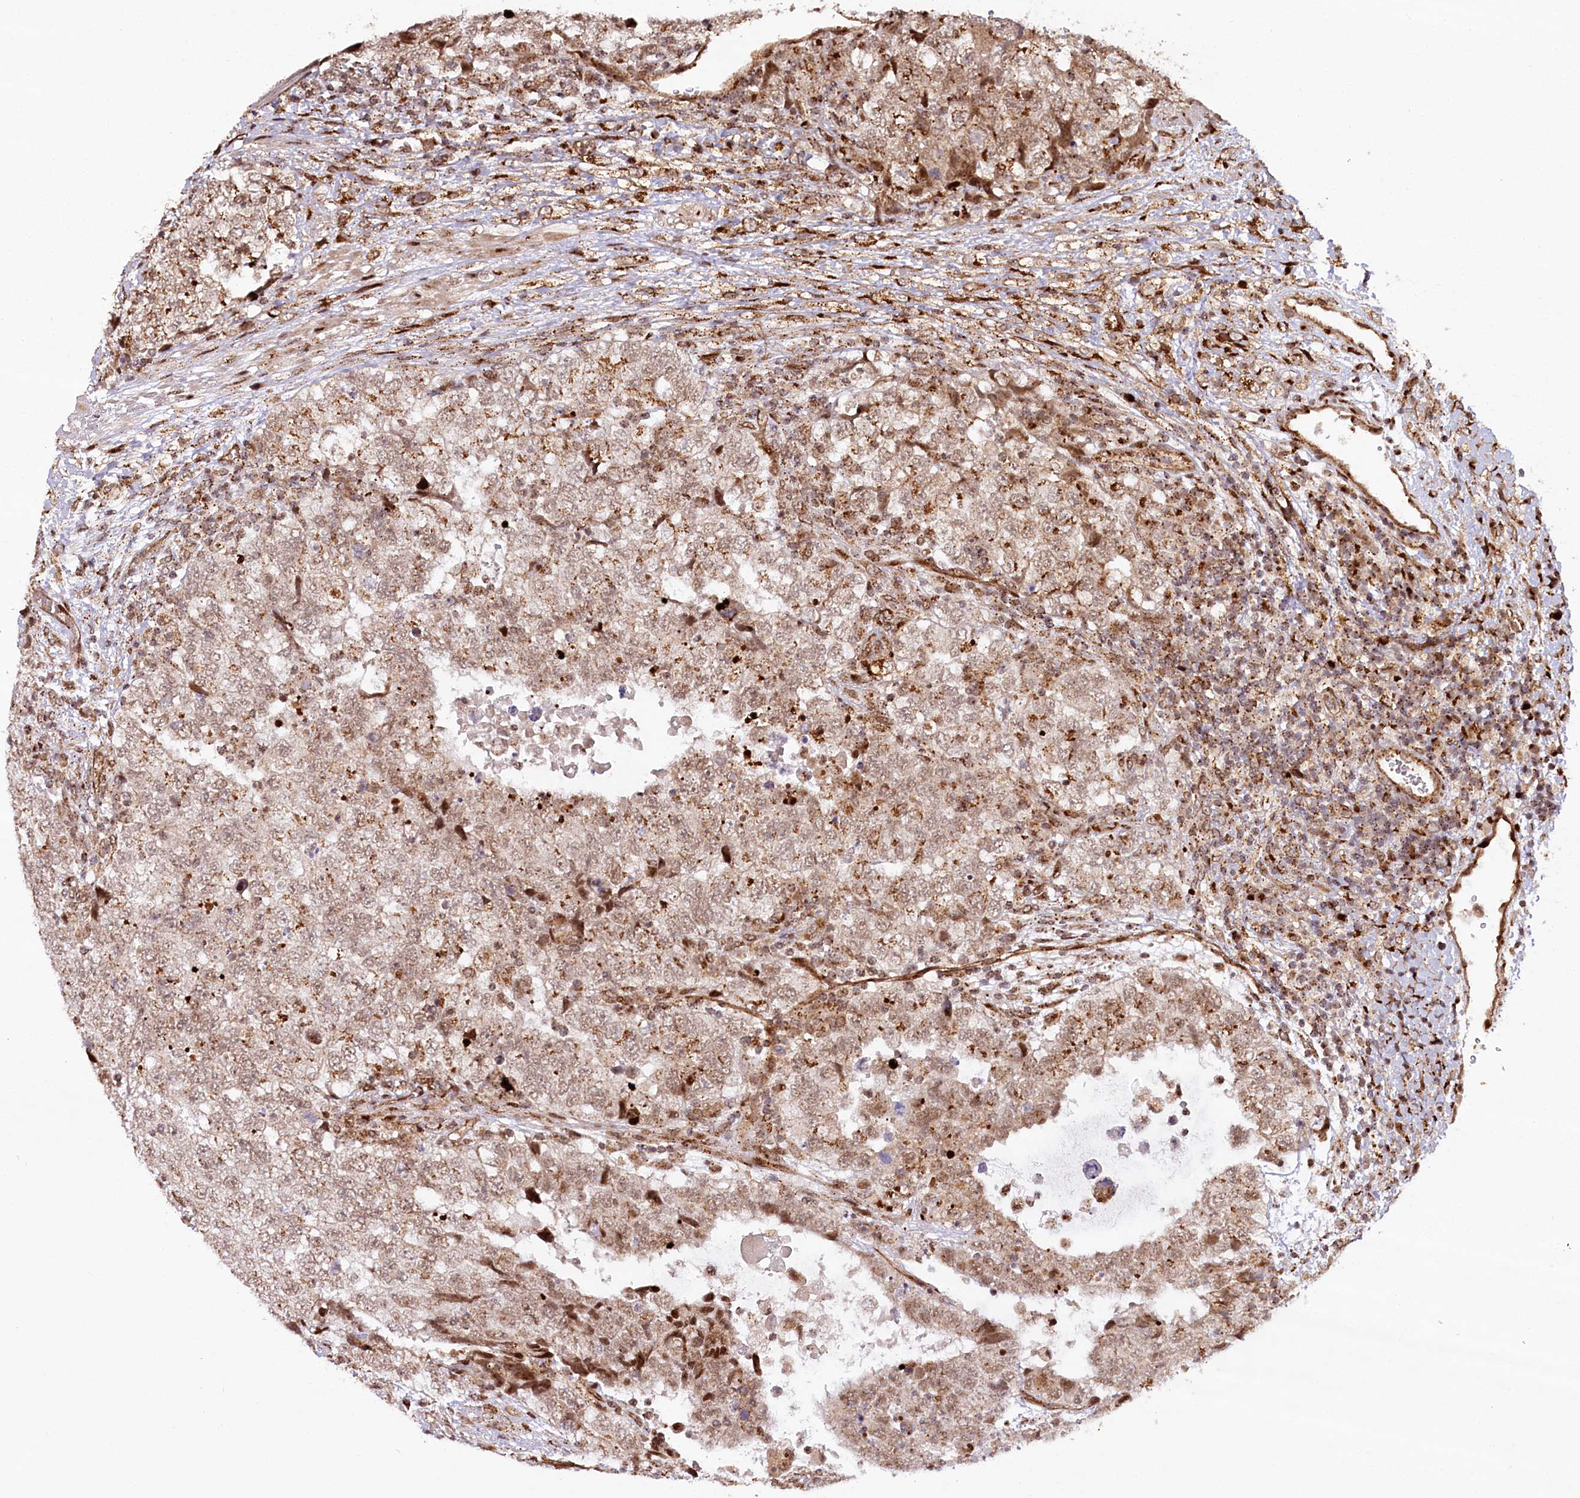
{"staining": {"intensity": "moderate", "quantity": ">75%", "location": "cytoplasmic/membranous,nuclear"}, "tissue": "testis cancer", "cell_type": "Tumor cells", "image_type": "cancer", "snomed": [{"axis": "morphology", "description": "Carcinoma, Embryonal, NOS"}, {"axis": "topography", "description": "Testis"}], "caption": "IHC (DAB (3,3'-diaminobenzidine)) staining of testis cancer demonstrates moderate cytoplasmic/membranous and nuclear protein staining in about >75% of tumor cells.", "gene": "COPG1", "patient": {"sex": "male", "age": 37}}